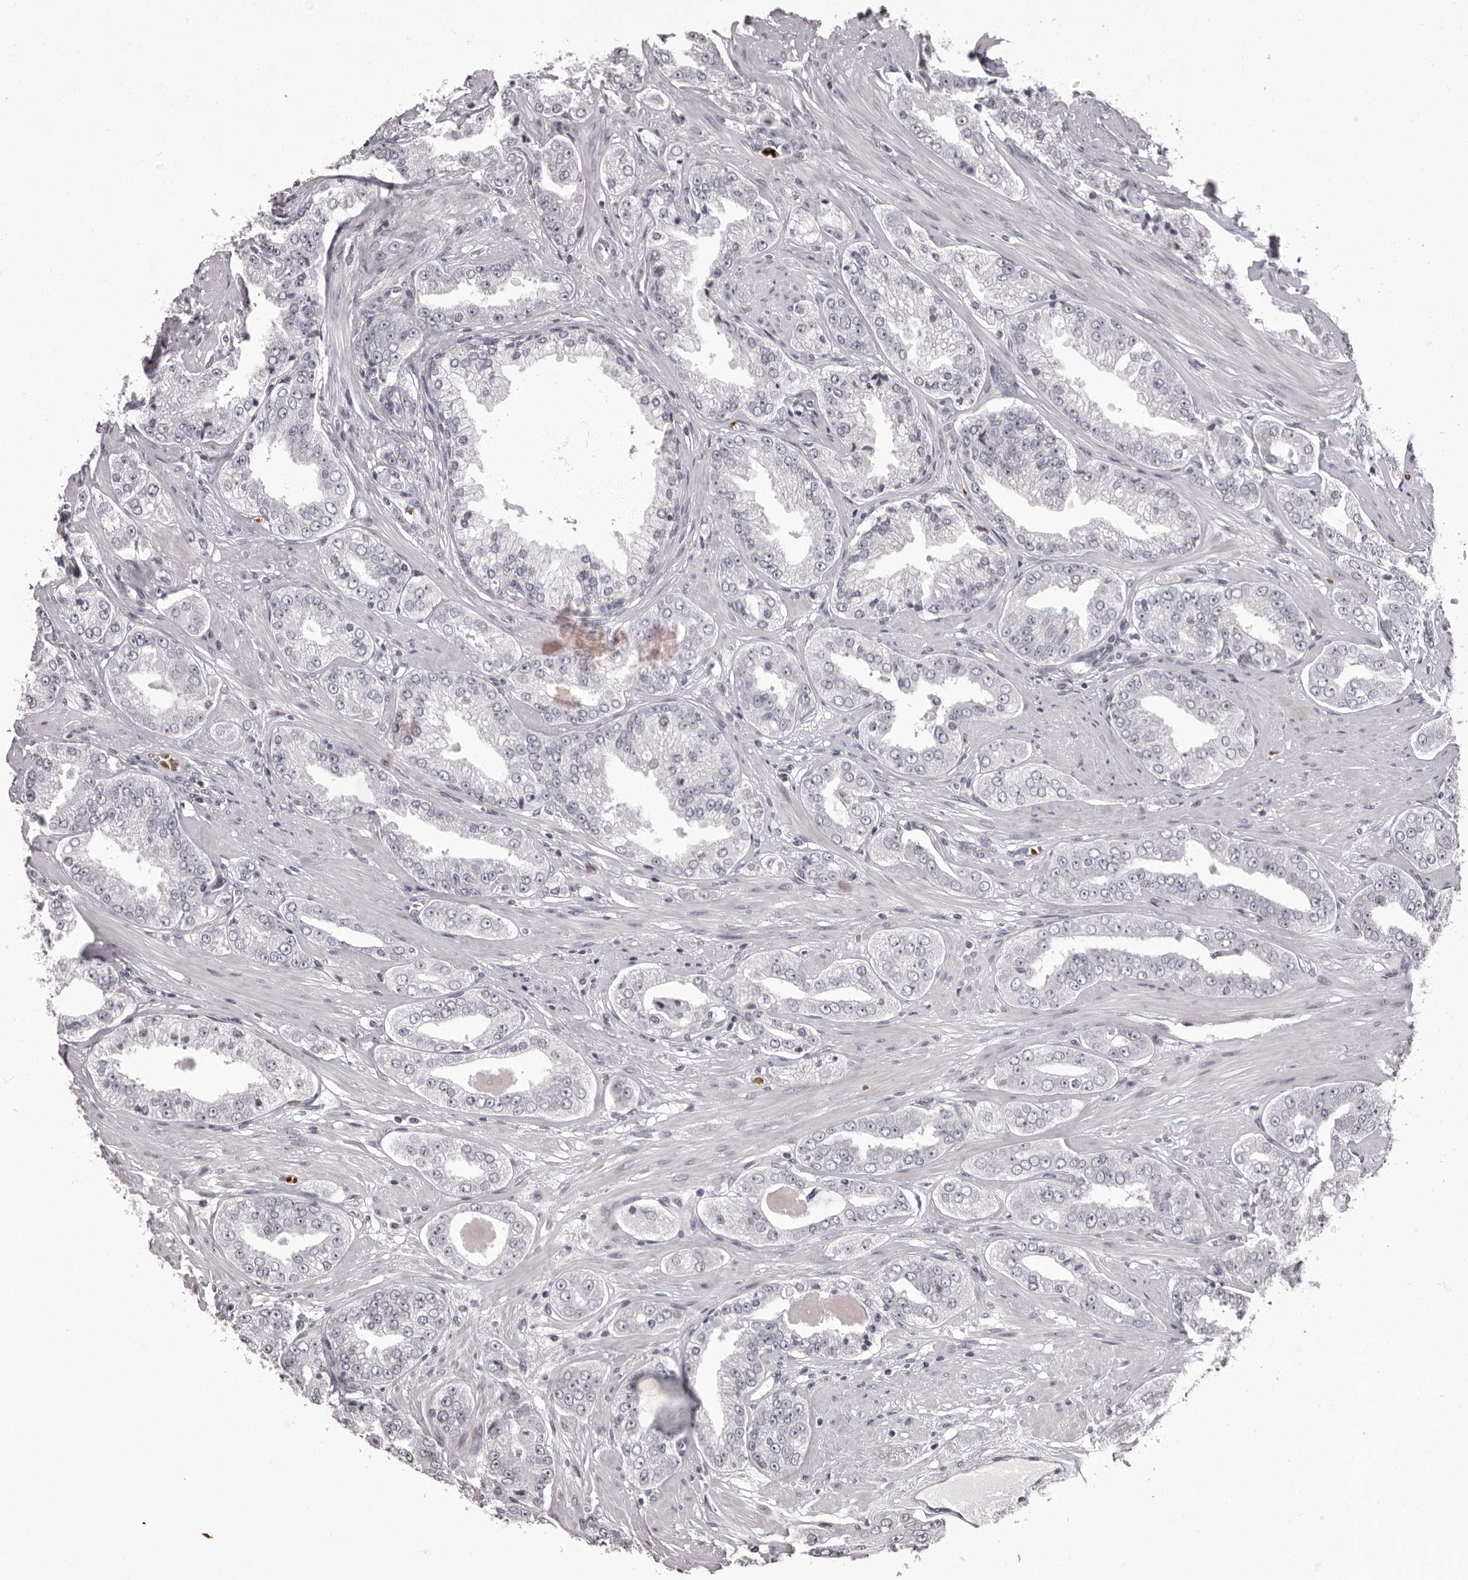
{"staining": {"intensity": "negative", "quantity": "none", "location": "none"}, "tissue": "prostate cancer", "cell_type": "Tumor cells", "image_type": "cancer", "snomed": [{"axis": "morphology", "description": "Adenocarcinoma, High grade"}, {"axis": "topography", "description": "Prostate"}], "caption": "DAB (3,3'-diaminobenzidine) immunohistochemical staining of human prostate adenocarcinoma (high-grade) demonstrates no significant expression in tumor cells. (DAB IHC visualized using brightfield microscopy, high magnification).", "gene": "C8orf74", "patient": {"sex": "male", "age": 71}}